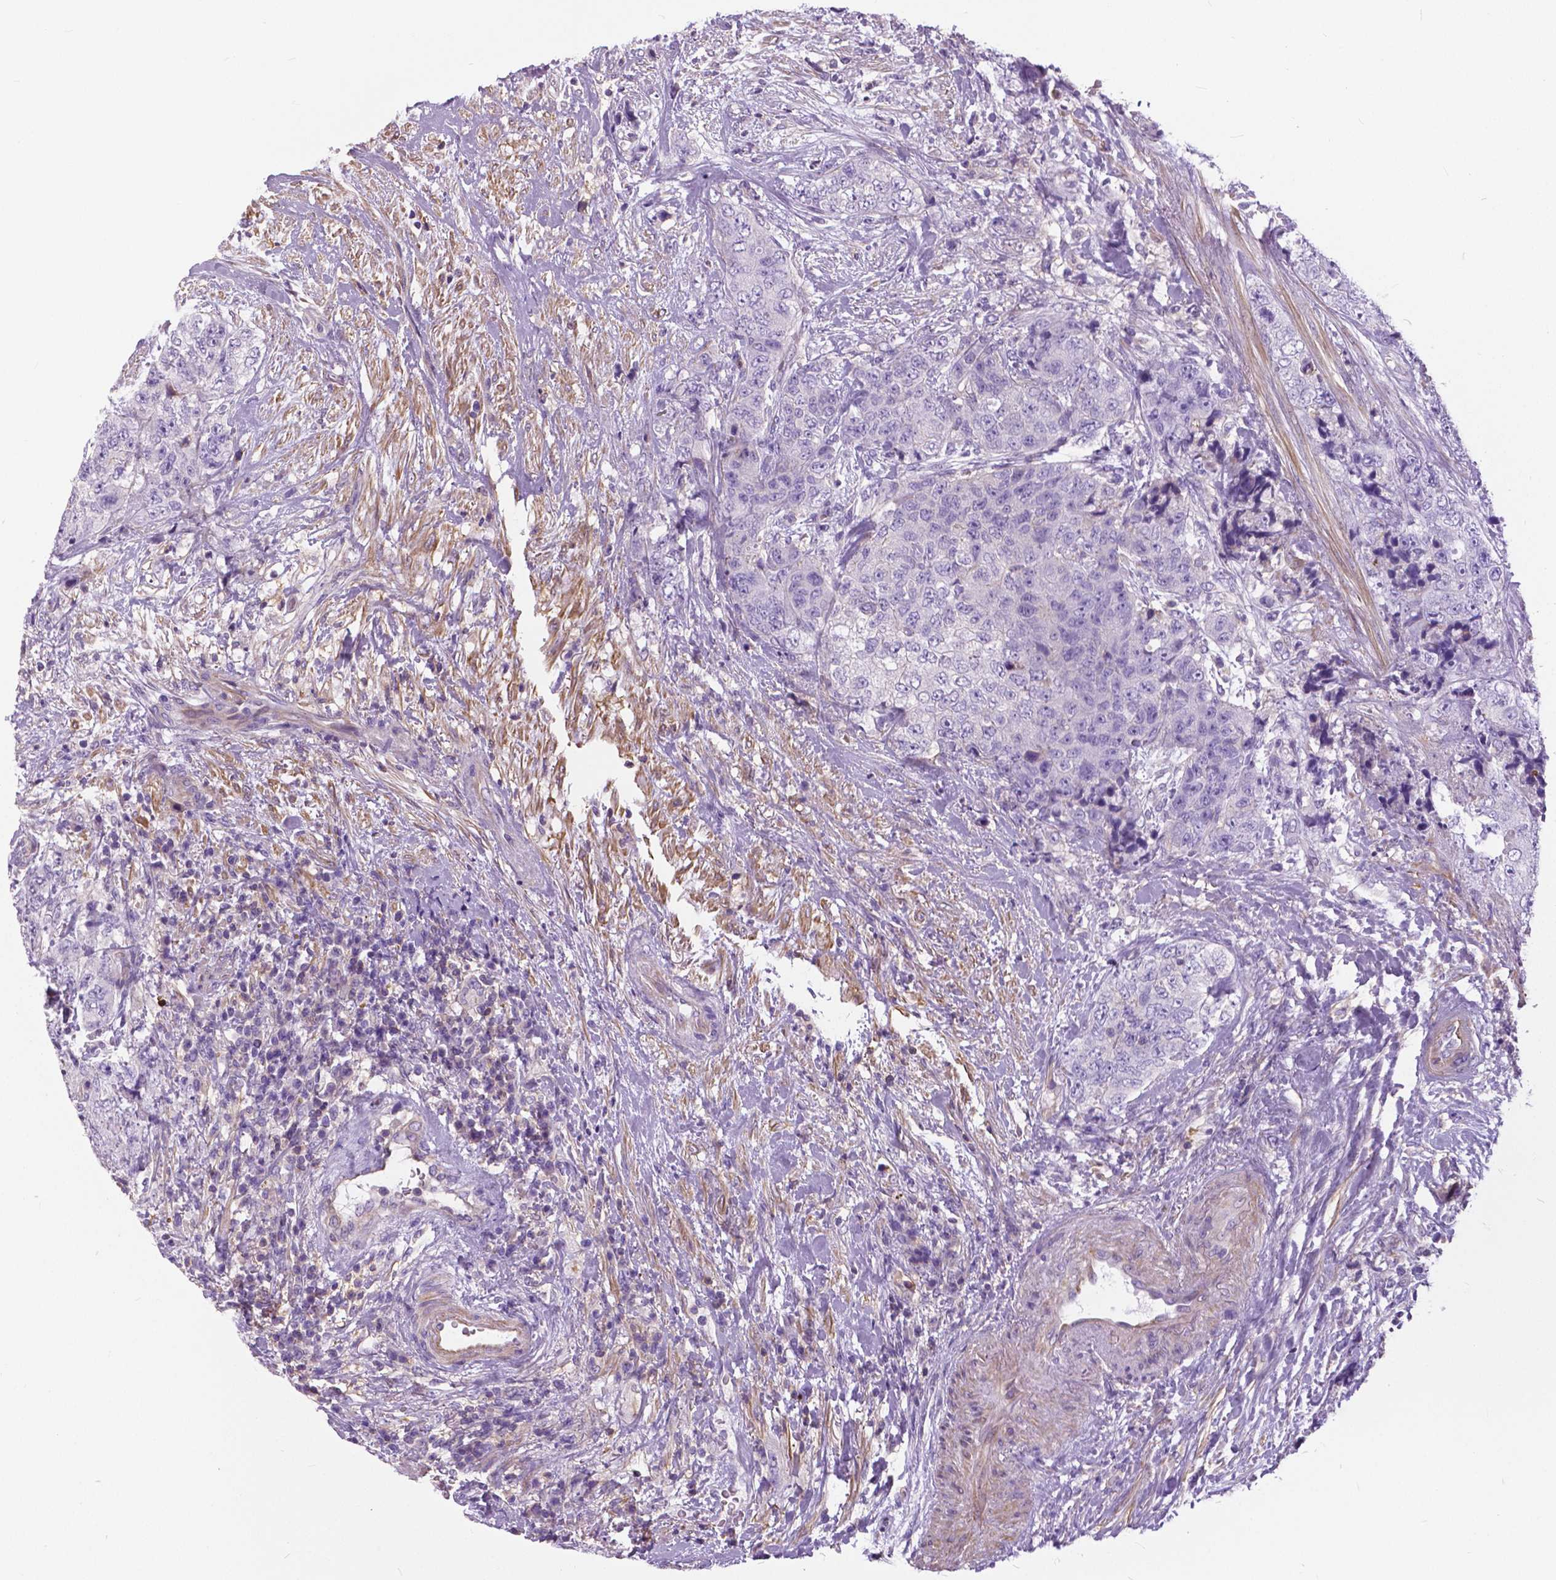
{"staining": {"intensity": "negative", "quantity": "none", "location": "none"}, "tissue": "urothelial cancer", "cell_type": "Tumor cells", "image_type": "cancer", "snomed": [{"axis": "morphology", "description": "Urothelial carcinoma, High grade"}, {"axis": "topography", "description": "Urinary bladder"}], "caption": "Tumor cells are negative for protein expression in human high-grade urothelial carcinoma.", "gene": "ANXA13", "patient": {"sex": "female", "age": 78}}